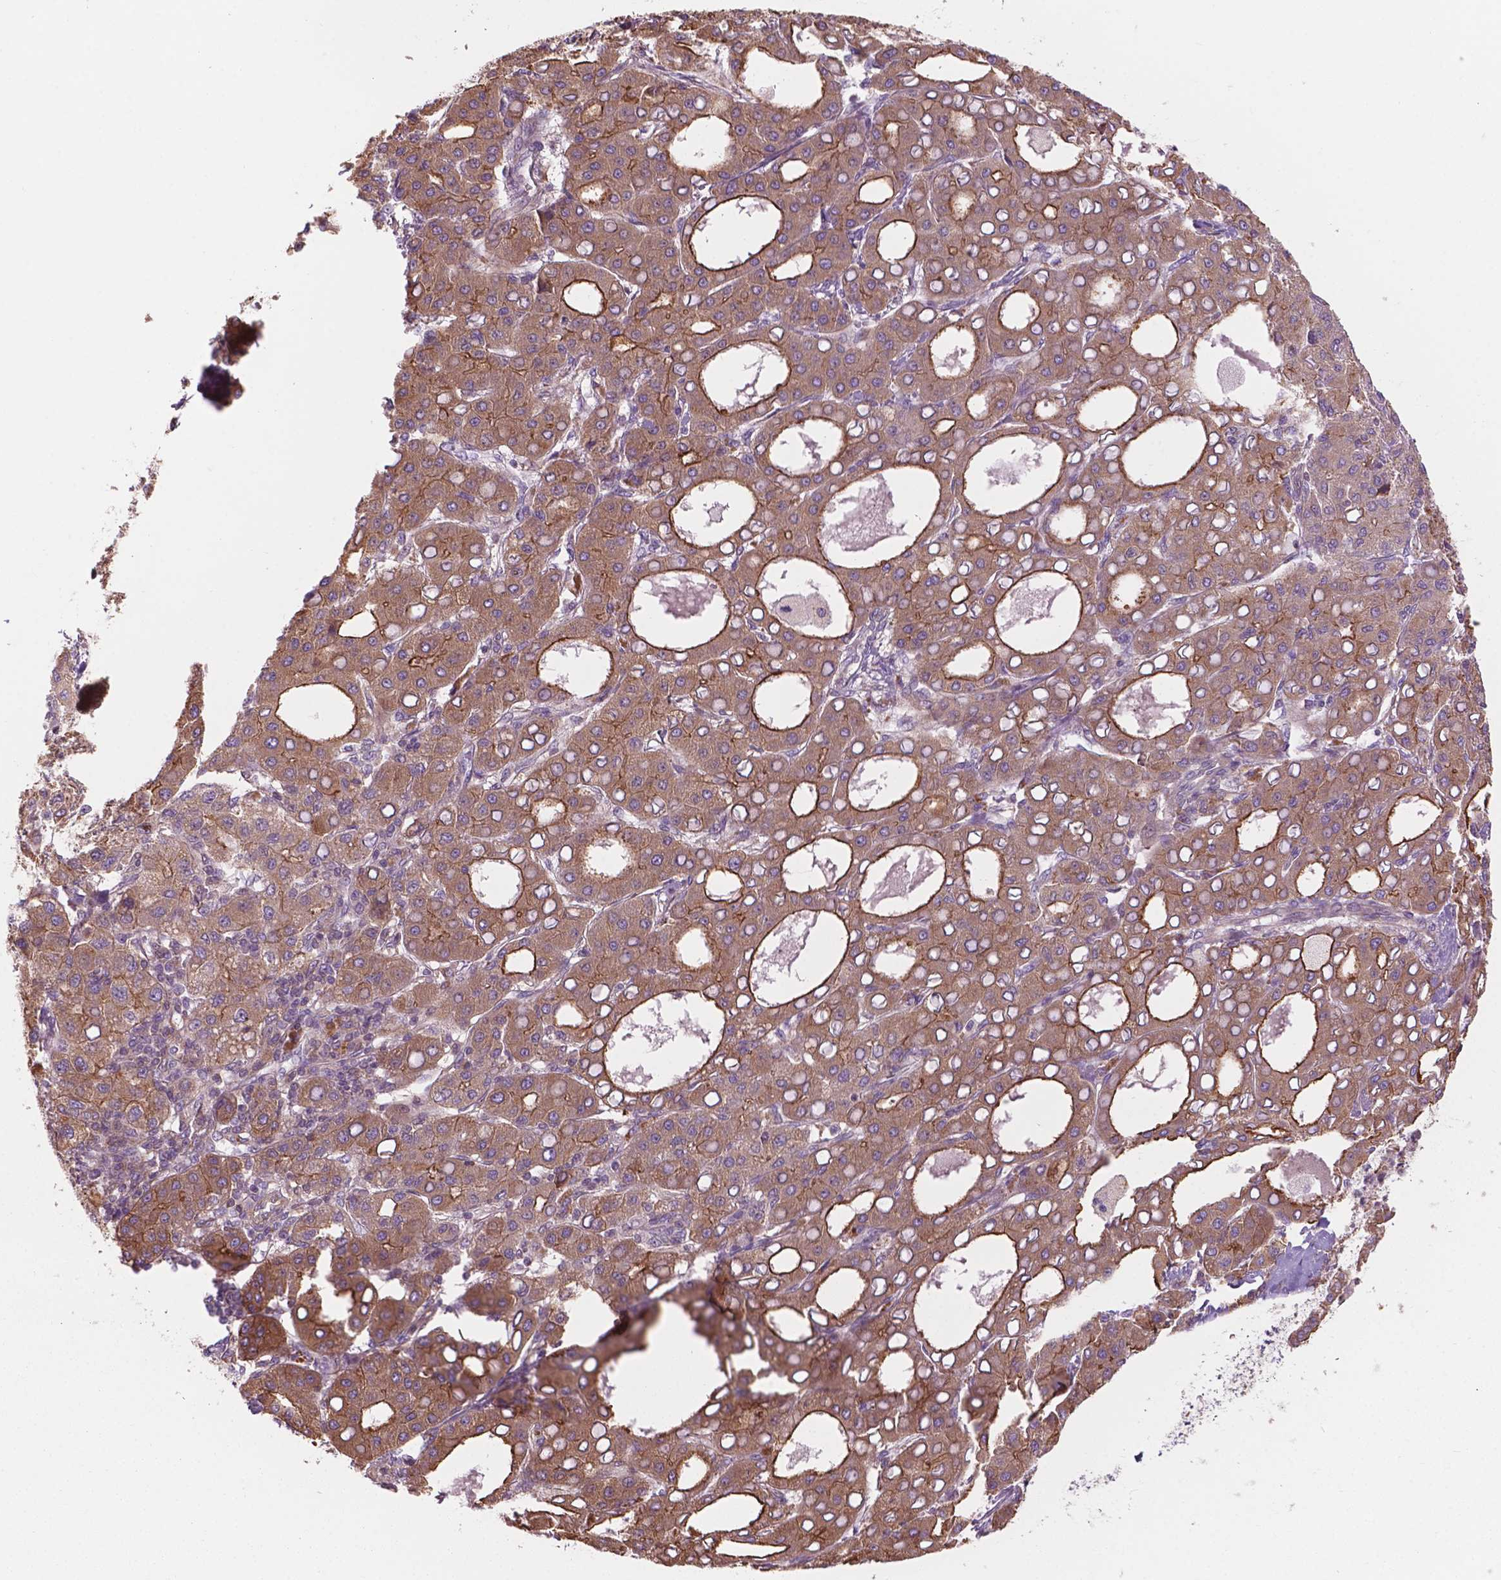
{"staining": {"intensity": "strong", "quantity": "25%-75%", "location": "cytoplasmic/membranous"}, "tissue": "liver cancer", "cell_type": "Tumor cells", "image_type": "cancer", "snomed": [{"axis": "morphology", "description": "Carcinoma, Hepatocellular, NOS"}, {"axis": "topography", "description": "Liver"}], "caption": "Tumor cells display high levels of strong cytoplasmic/membranous expression in about 25%-75% of cells in human liver cancer. The protein of interest is shown in brown color, while the nuclei are stained blue.", "gene": "SURF4", "patient": {"sex": "male", "age": 65}}